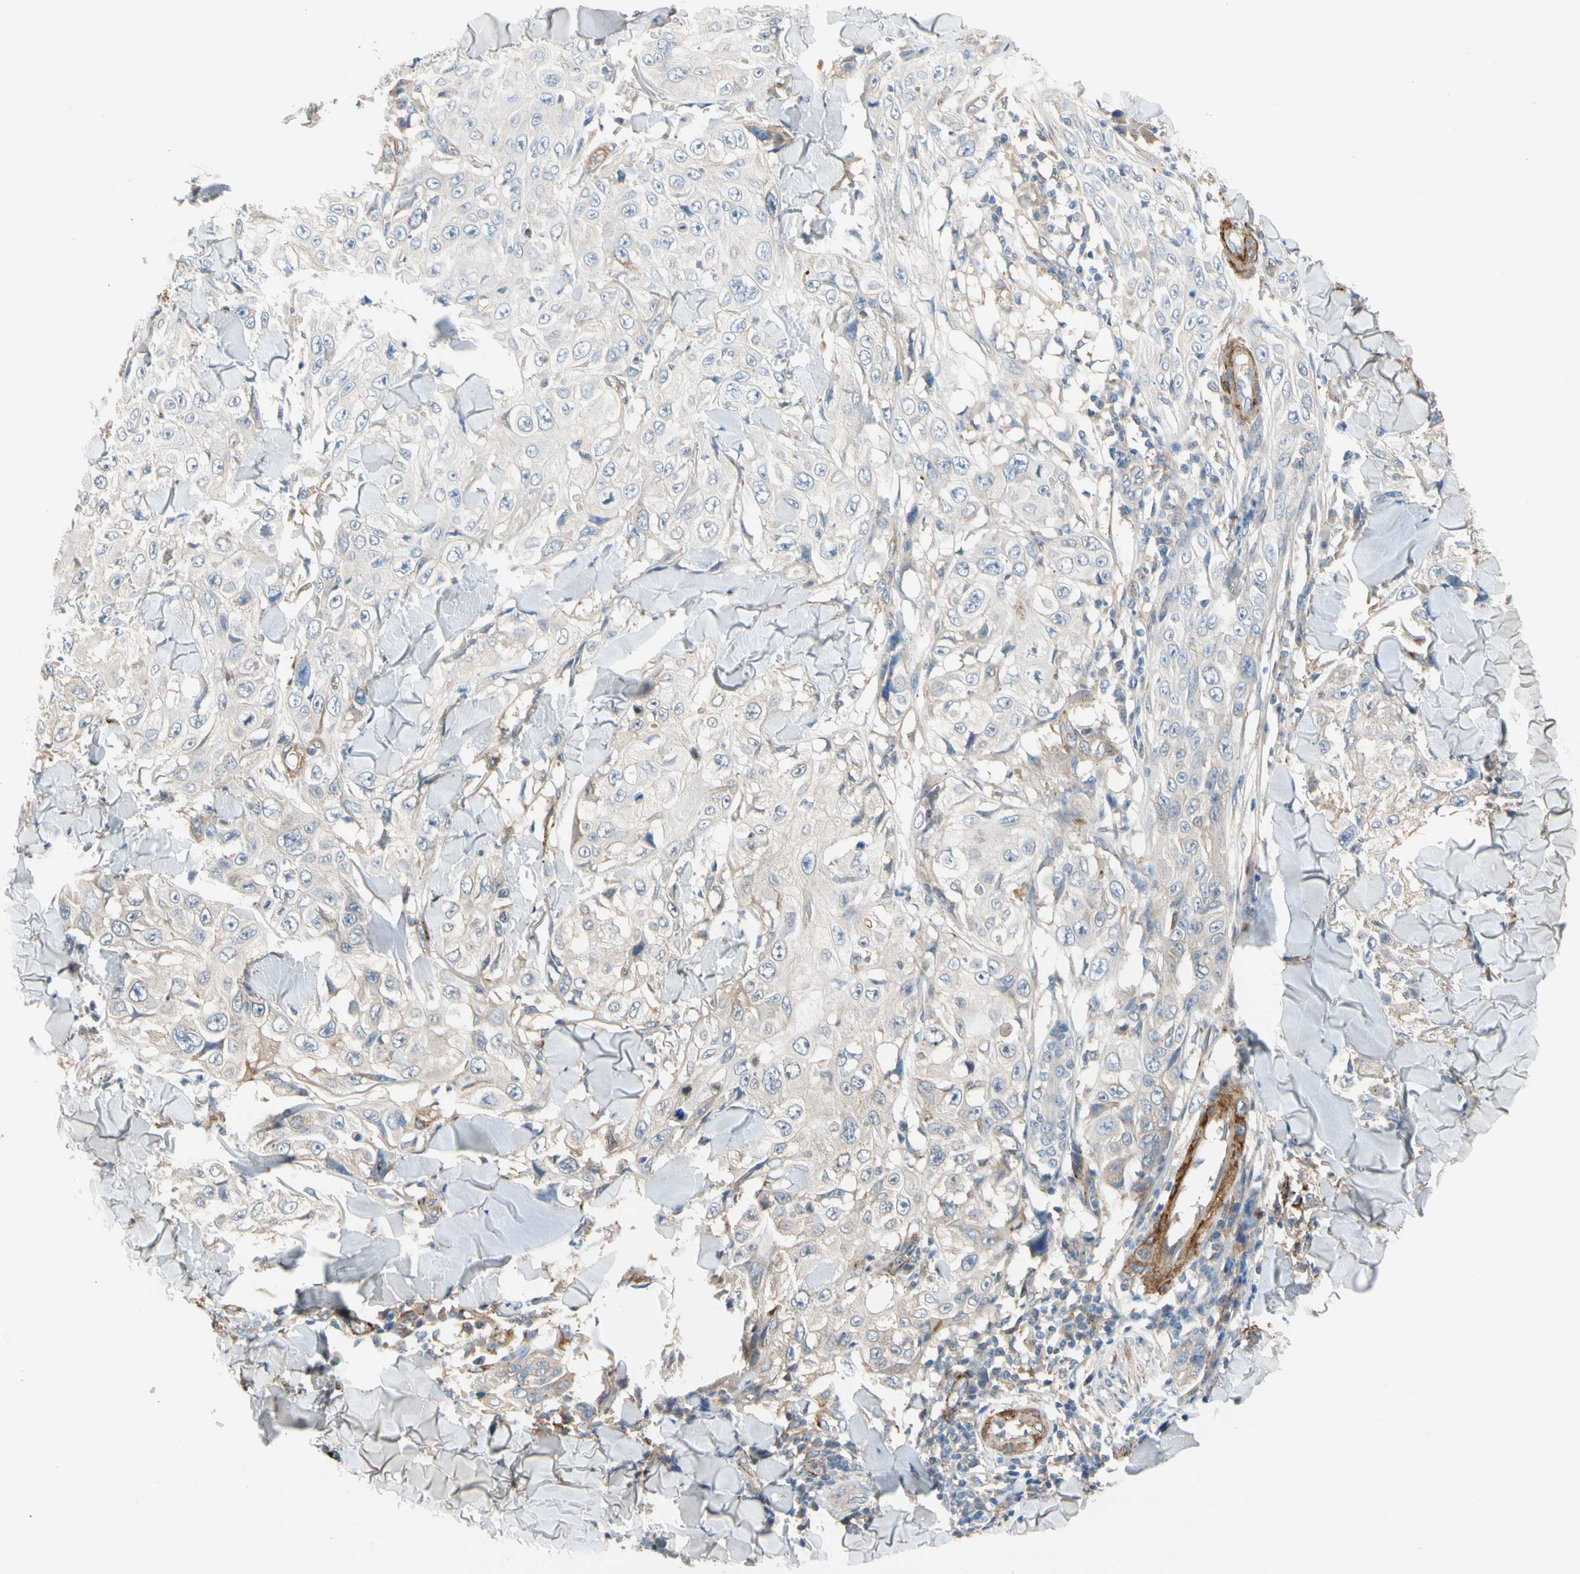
{"staining": {"intensity": "negative", "quantity": "none", "location": "none"}, "tissue": "skin cancer", "cell_type": "Tumor cells", "image_type": "cancer", "snomed": [{"axis": "morphology", "description": "Squamous cell carcinoma, NOS"}, {"axis": "topography", "description": "Skin"}], "caption": "There is no significant staining in tumor cells of skin squamous cell carcinoma.", "gene": "ENTREP3", "patient": {"sex": "male", "age": 86}}